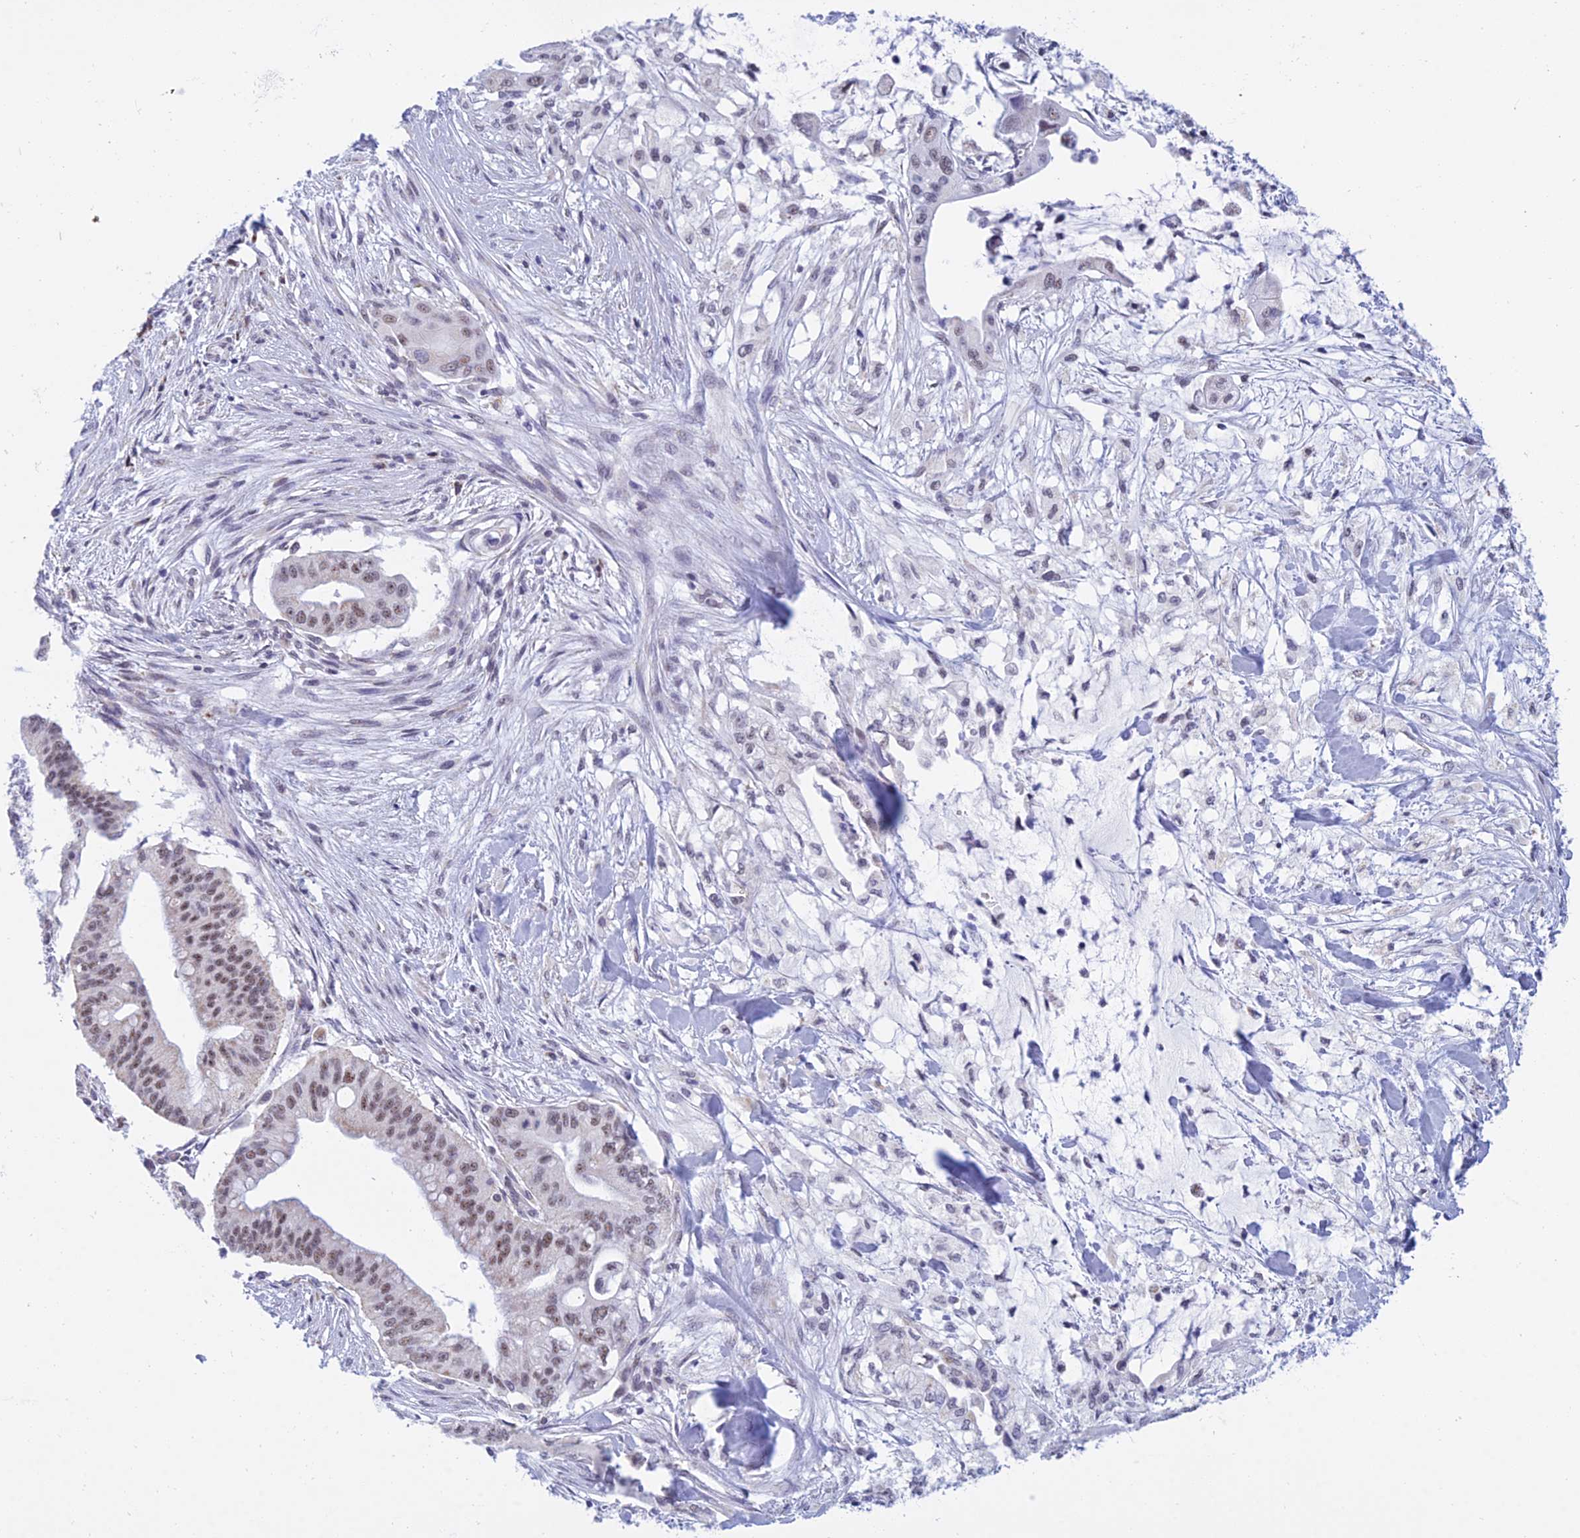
{"staining": {"intensity": "moderate", "quantity": "25%-75%", "location": "nuclear"}, "tissue": "pancreatic cancer", "cell_type": "Tumor cells", "image_type": "cancer", "snomed": [{"axis": "morphology", "description": "Adenocarcinoma, NOS"}, {"axis": "topography", "description": "Pancreas"}], "caption": "Protein expression analysis of pancreatic cancer exhibits moderate nuclear positivity in about 25%-75% of tumor cells.", "gene": "KLF14", "patient": {"sex": "male", "age": 46}}